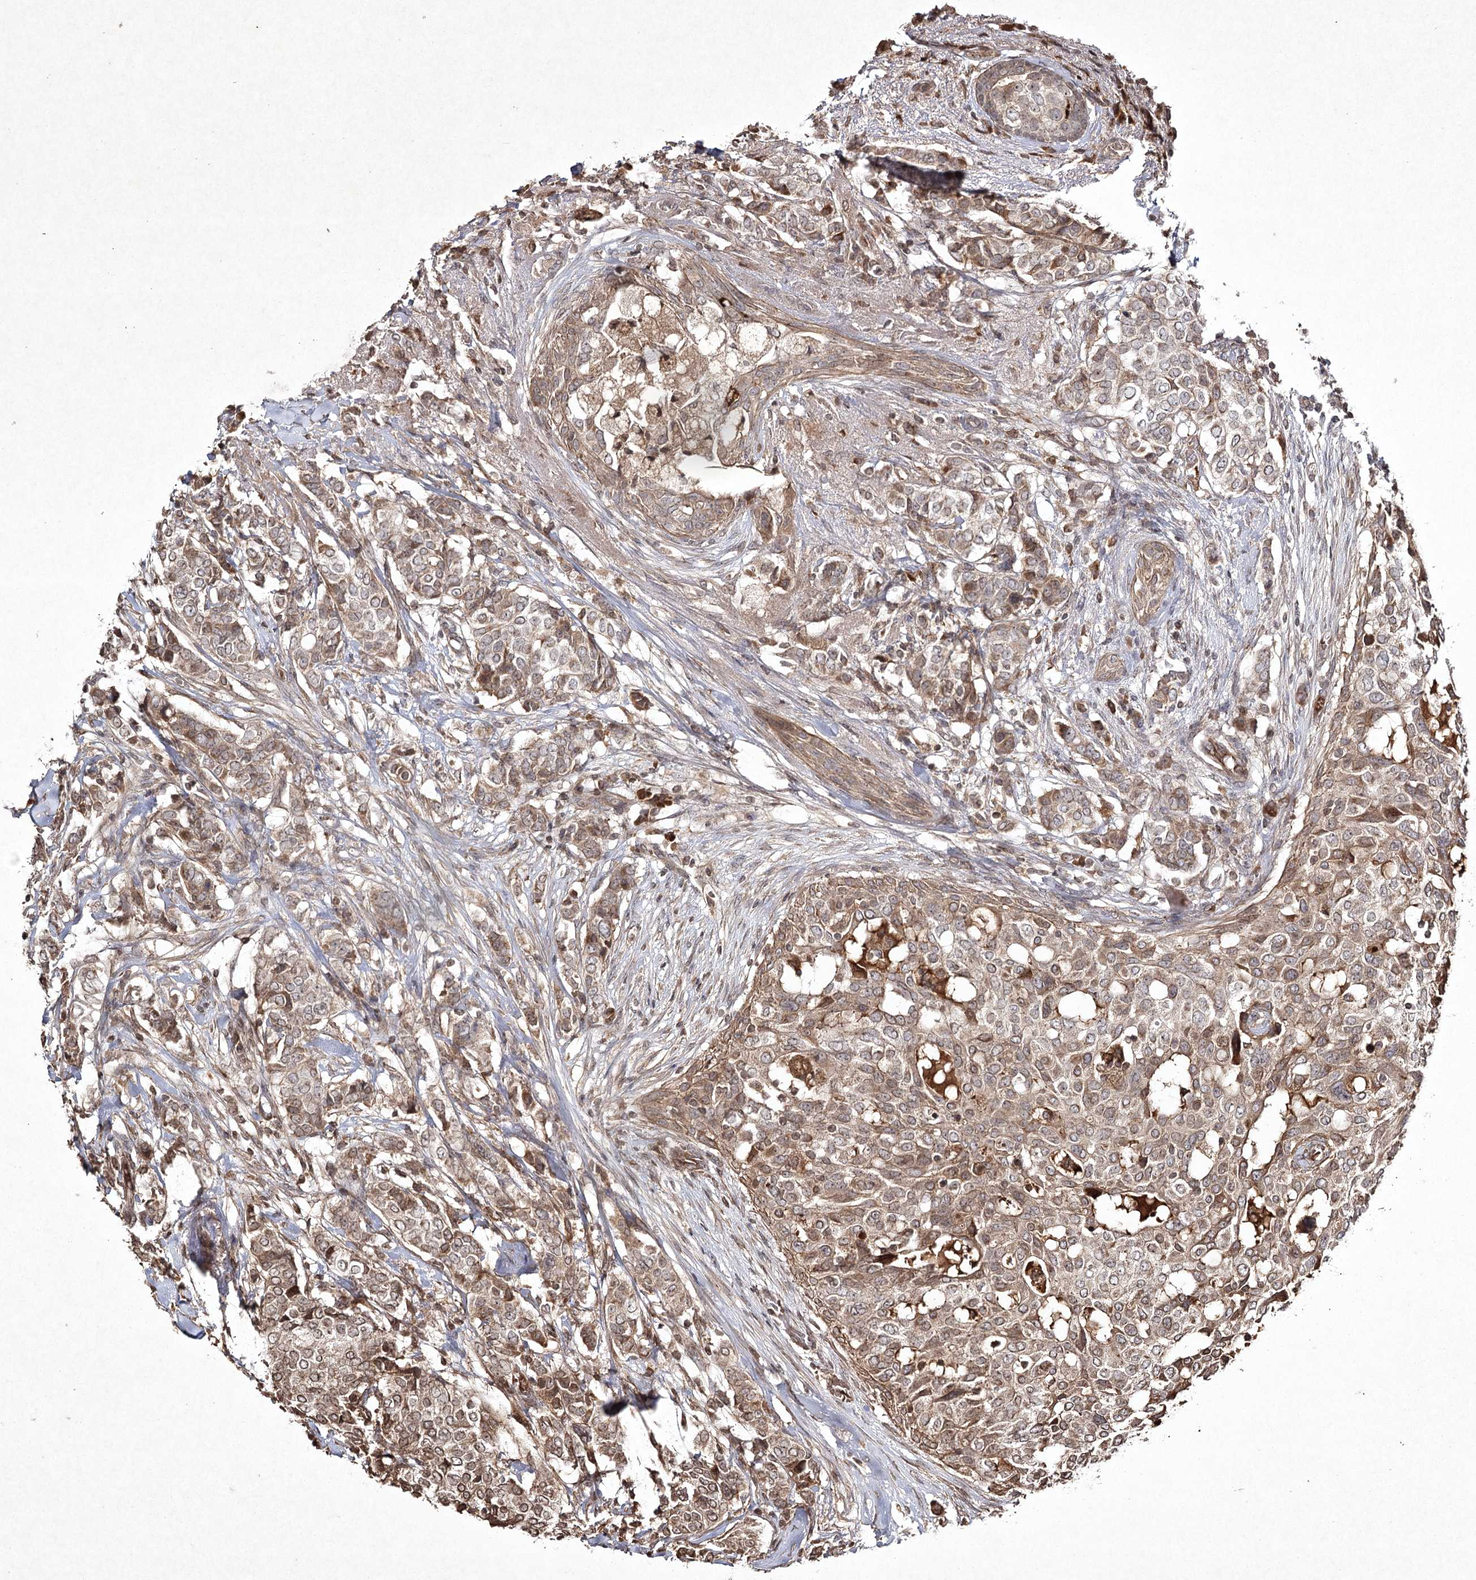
{"staining": {"intensity": "moderate", "quantity": ">75%", "location": "cytoplasmic/membranous"}, "tissue": "breast cancer", "cell_type": "Tumor cells", "image_type": "cancer", "snomed": [{"axis": "morphology", "description": "Lobular carcinoma"}, {"axis": "topography", "description": "Breast"}], "caption": "The micrograph exhibits staining of breast lobular carcinoma, revealing moderate cytoplasmic/membranous protein staining (brown color) within tumor cells.", "gene": "CYP2B6", "patient": {"sex": "female", "age": 51}}